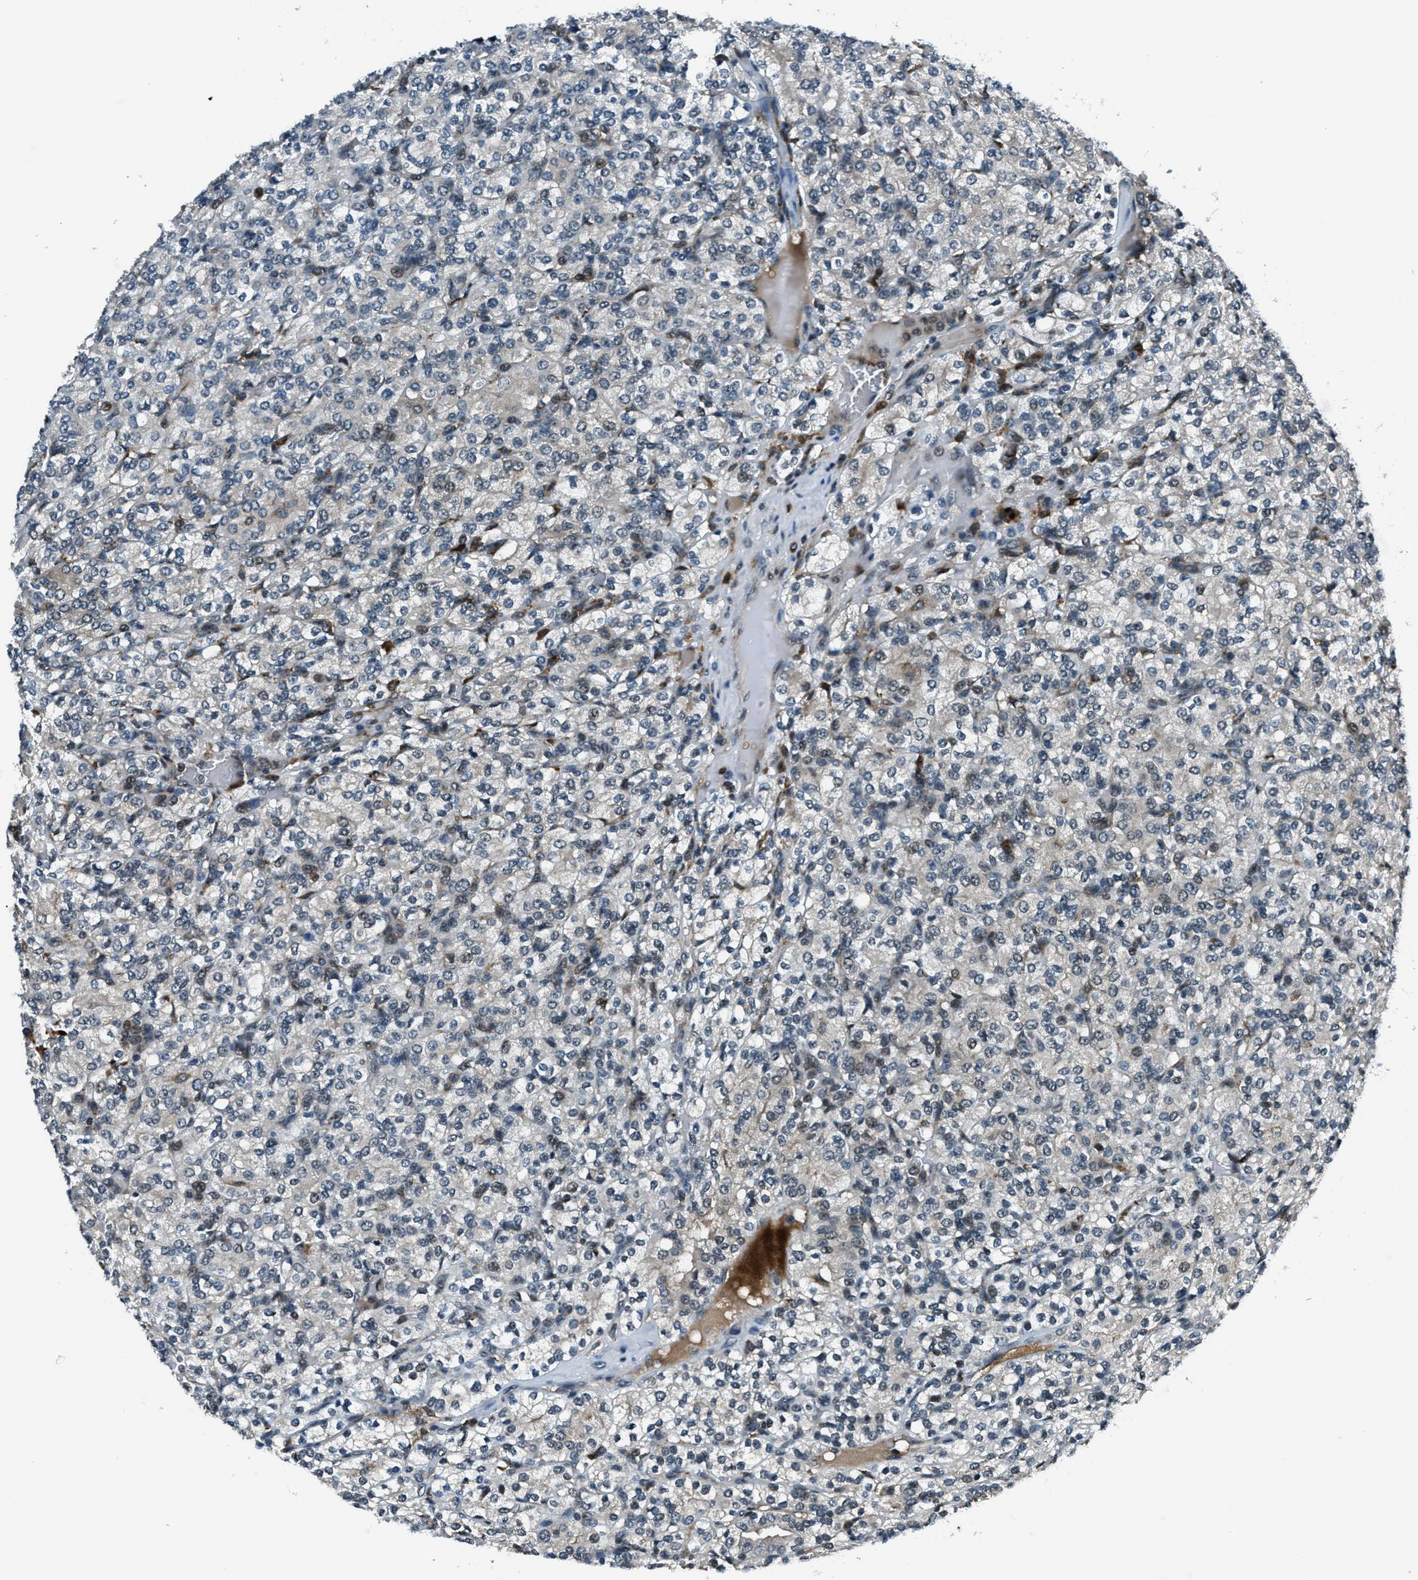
{"staining": {"intensity": "negative", "quantity": "none", "location": "none"}, "tissue": "renal cancer", "cell_type": "Tumor cells", "image_type": "cancer", "snomed": [{"axis": "morphology", "description": "Adenocarcinoma, NOS"}, {"axis": "topography", "description": "Kidney"}], "caption": "Immunohistochemistry (IHC) histopathology image of renal adenocarcinoma stained for a protein (brown), which shows no expression in tumor cells.", "gene": "ACTL9", "patient": {"sex": "male", "age": 77}}